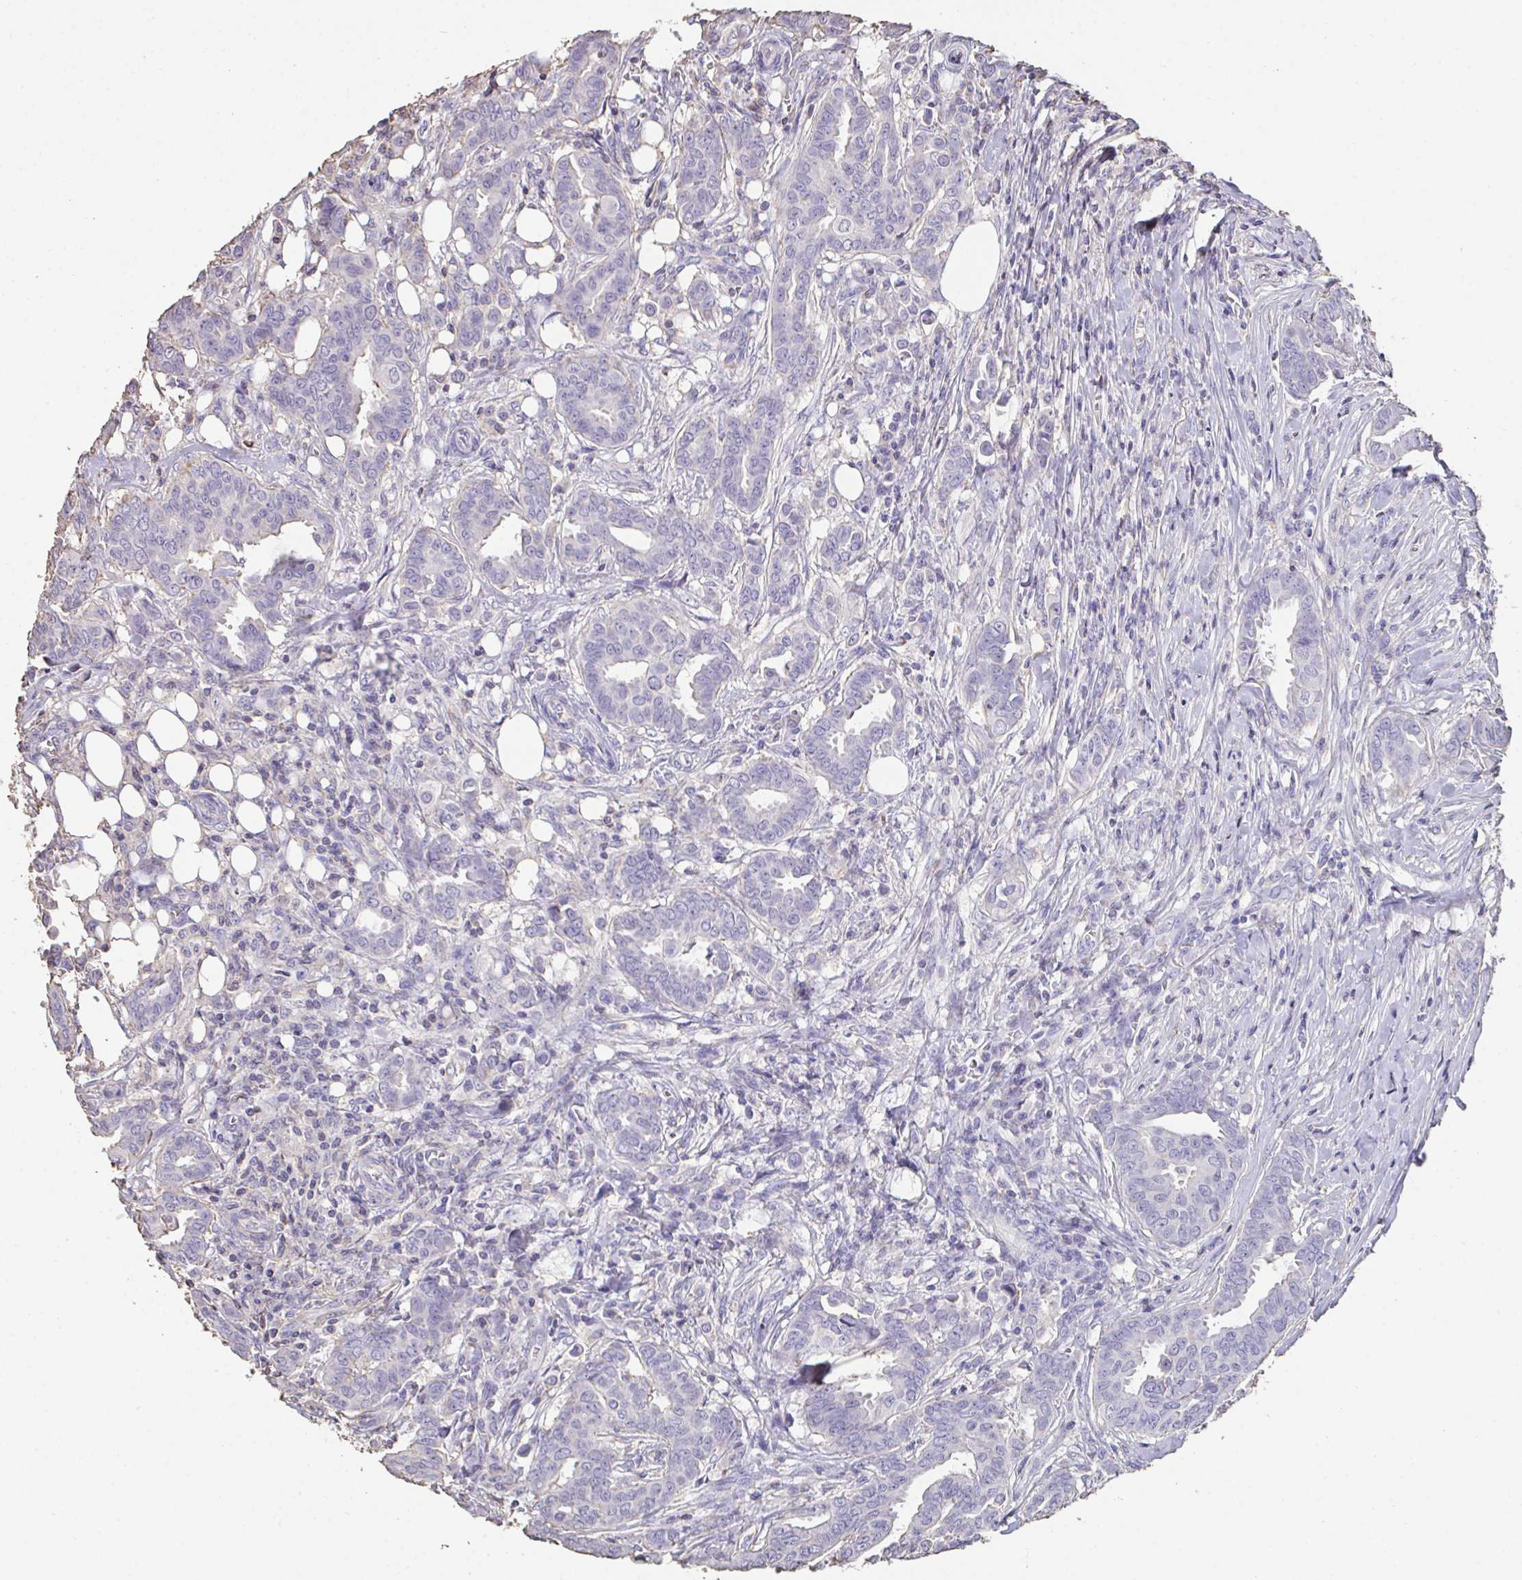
{"staining": {"intensity": "negative", "quantity": "none", "location": "none"}, "tissue": "breast cancer", "cell_type": "Tumor cells", "image_type": "cancer", "snomed": [{"axis": "morphology", "description": "Duct carcinoma"}, {"axis": "topography", "description": "Breast"}], "caption": "DAB immunohistochemical staining of breast cancer (invasive ductal carcinoma) displays no significant expression in tumor cells.", "gene": "IL23R", "patient": {"sex": "female", "age": 45}}